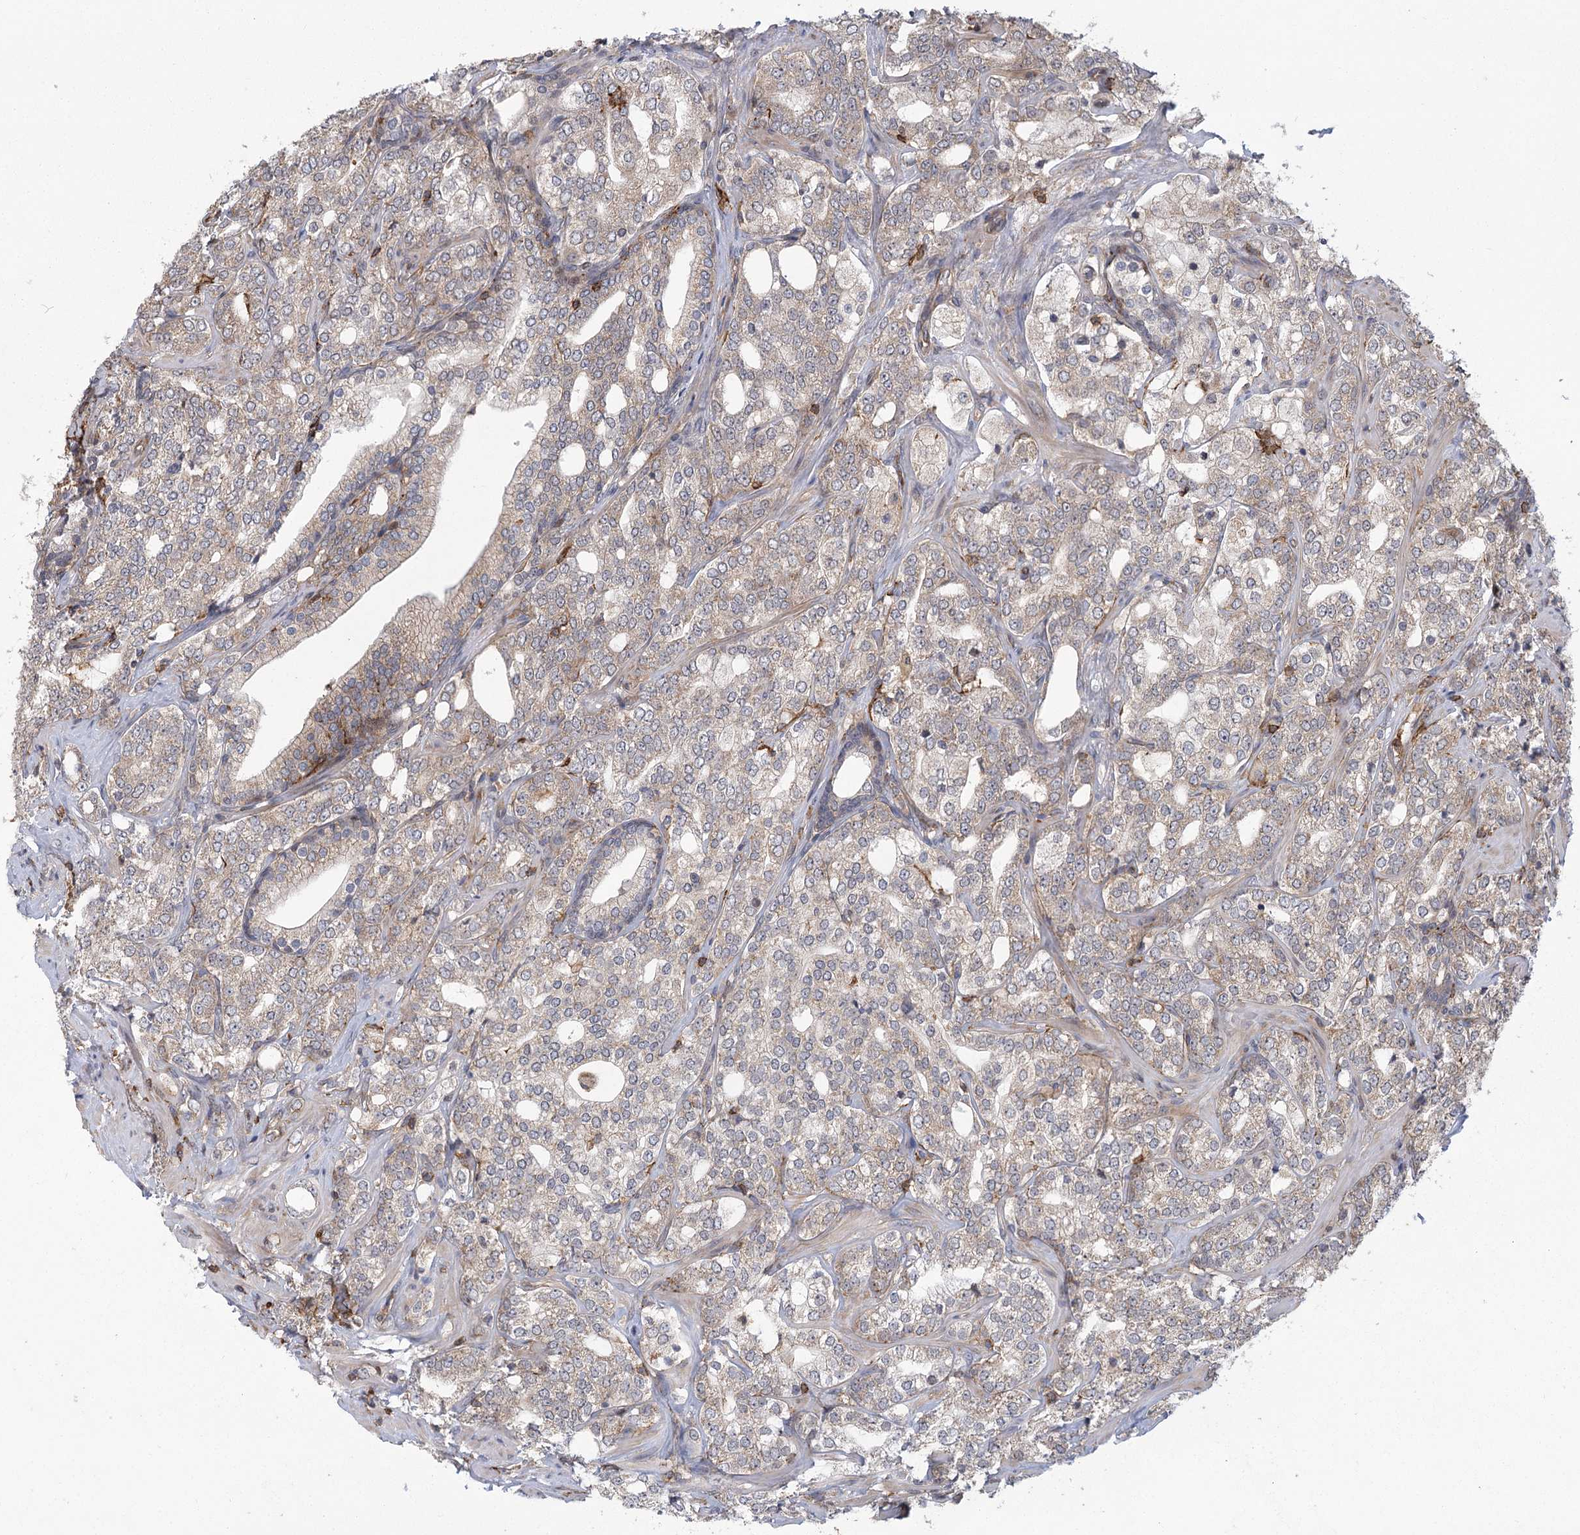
{"staining": {"intensity": "weak", "quantity": "25%-75%", "location": "cytoplasmic/membranous"}, "tissue": "prostate cancer", "cell_type": "Tumor cells", "image_type": "cancer", "snomed": [{"axis": "morphology", "description": "Adenocarcinoma, High grade"}, {"axis": "topography", "description": "Prostate"}], "caption": "This micrograph displays immunohistochemistry staining of prostate cancer (adenocarcinoma (high-grade)), with low weak cytoplasmic/membranous positivity in about 25%-75% of tumor cells.", "gene": "MEPE", "patient": {"sex": "male", "age": 64}}